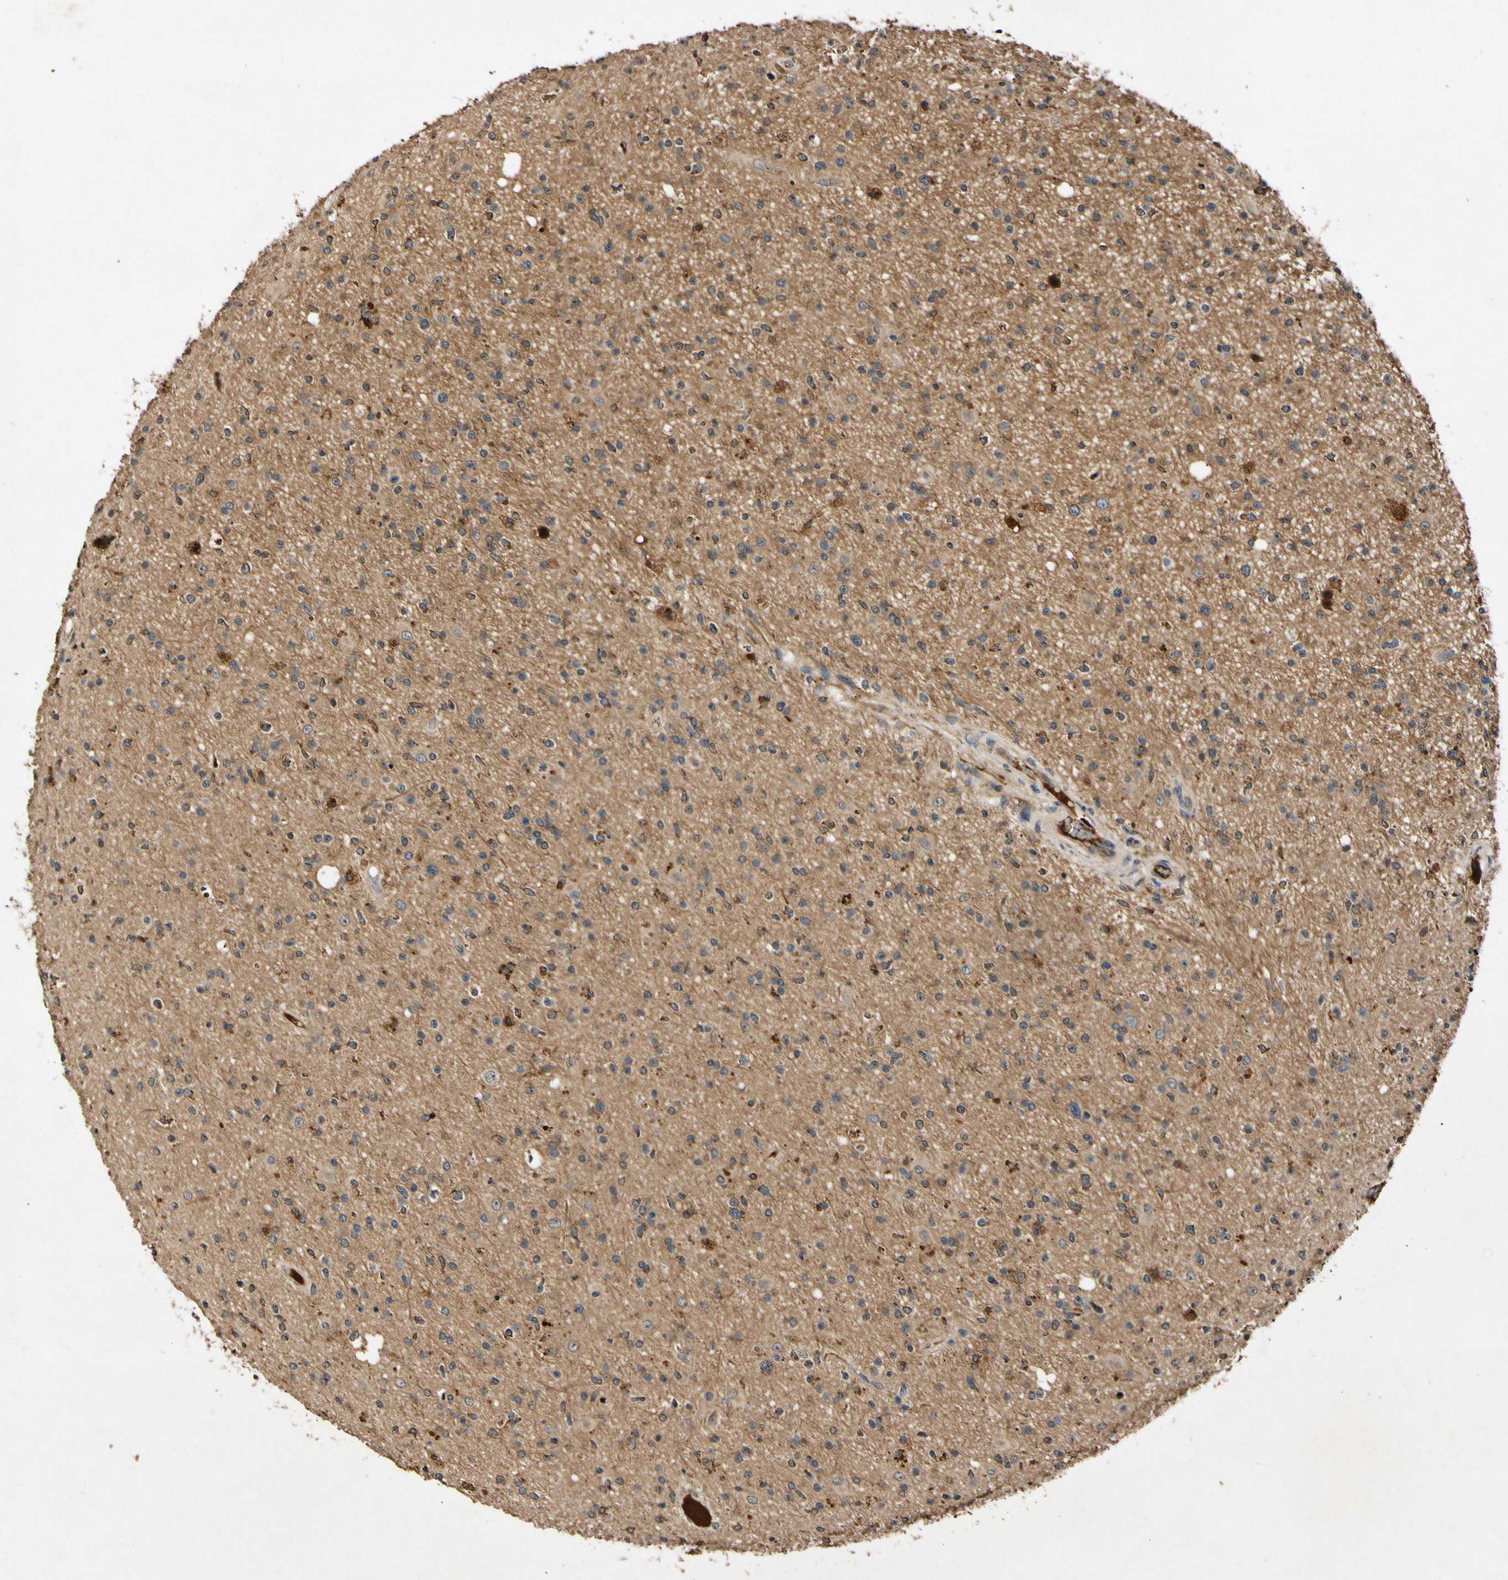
{"staining": {"intensity": "moderate", "quantity": ">75%", "location": "cytoplasmic/membranous"}, "tissue": "glioma", "cell_type": "Tumor cells", "image_type": "cancer", "snomed": [{"axis": "morphology", "description": "Glioma, malignant, High grade"}, {"axis": "topography", "description": "Brain"}], "caption": "Moderate cytoplasmic/membranous protein positivity is present in approximately >75% of tumor cells in malignant glioma (high-grade).", "gene": "PLAT", "patient": {"sex": "male", "age": 33}}